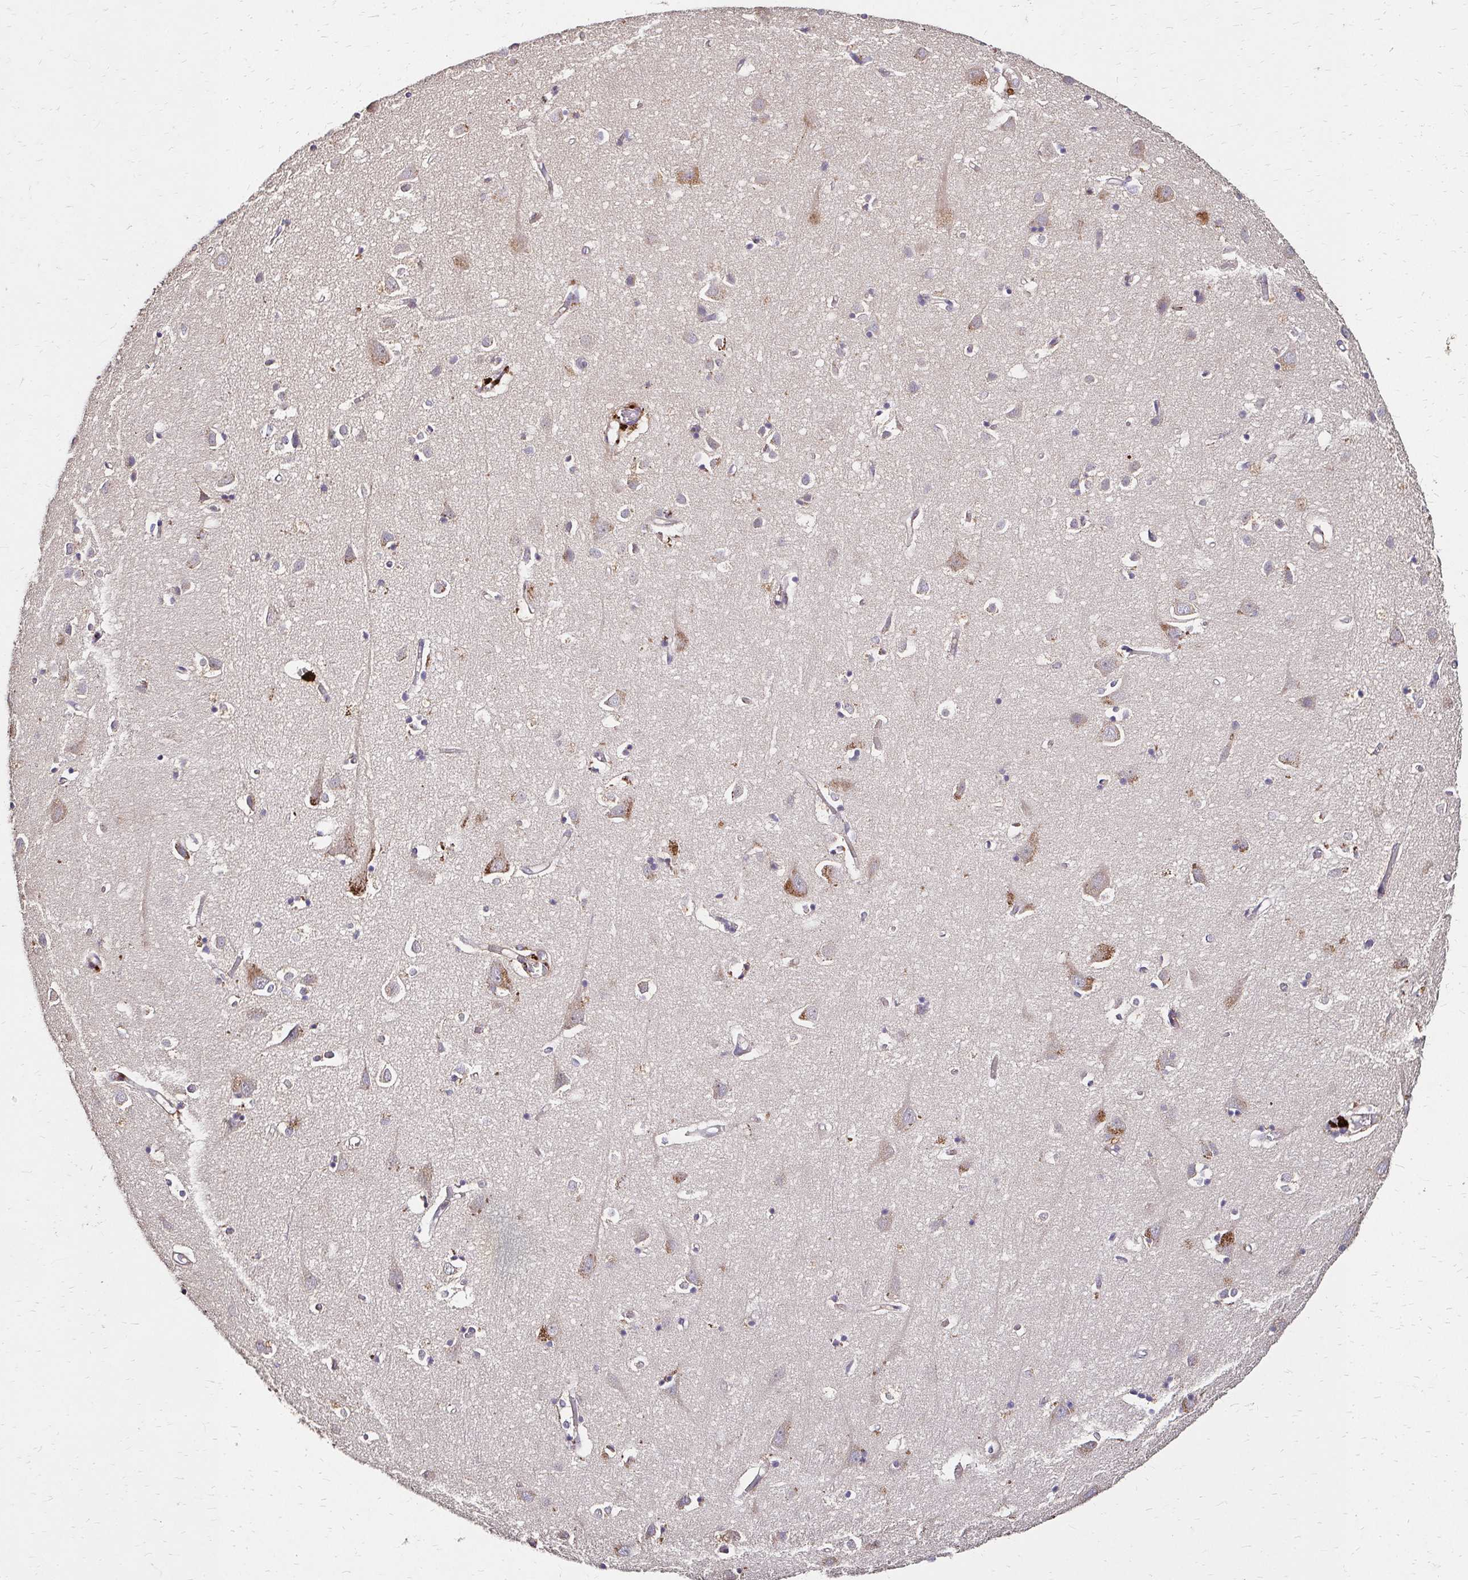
{"staining": {"intensity": "negative", "quantity": "none", "location": "none"}, "tissue": "cerebral cortex", "cell_type": "Endothelial cells", "image_type": "normal", "snomed": [{"axis": "morphology", "description": "Normal tissue, NOS"}, {"axis": "topography", "description": "Cerebral cortex"}], "caption": "Immunohistochemical staining of unremarkable cerebral cortex reveals no significant positivity in endothelial cells.", "gene": "IDUA", "patient": {"sex": "male", "age": 70}}